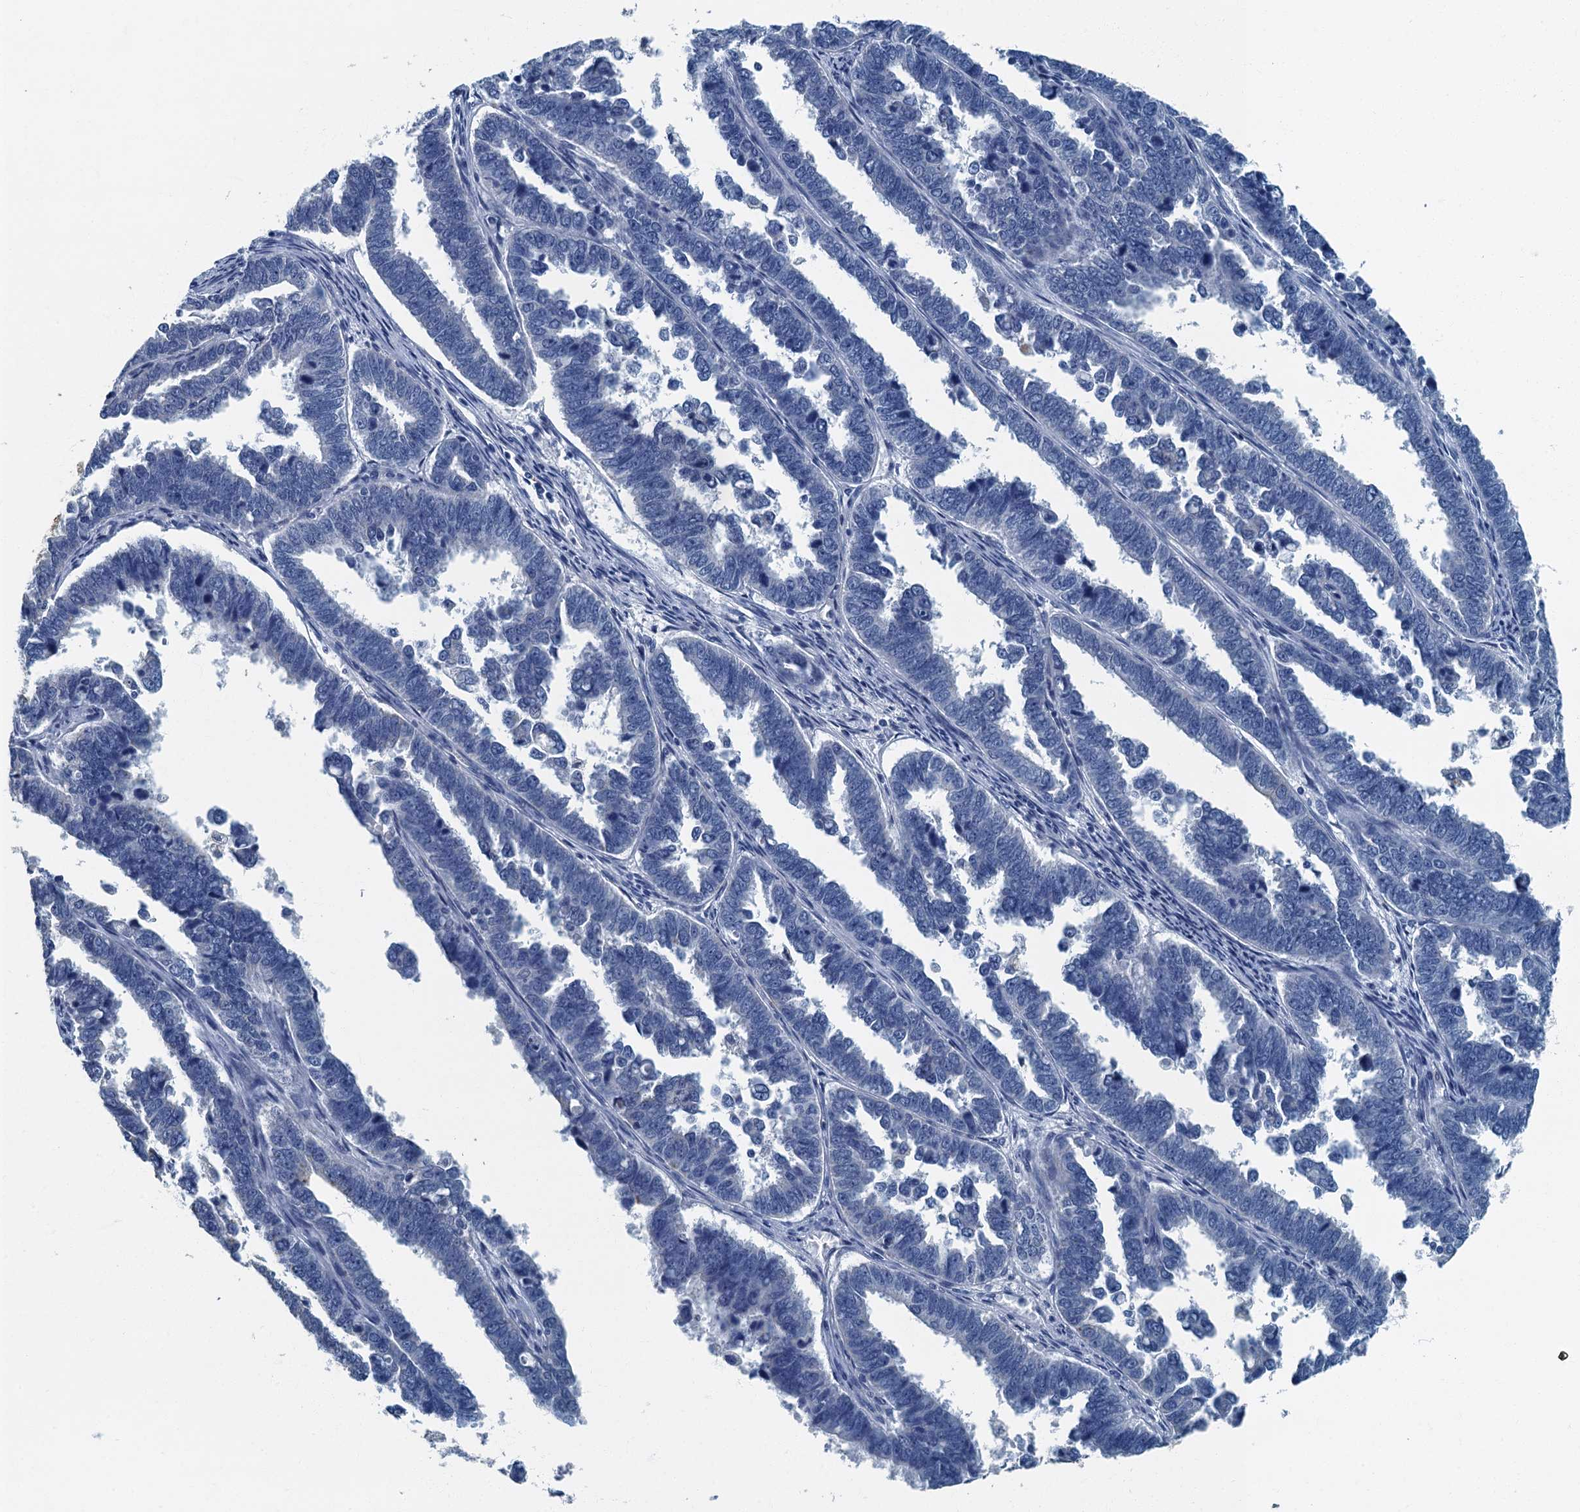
{"staining": {"intensity": "negative", "quantity": "none", "location": "none"}, "tissue": "endometrial cancer", "cell_type": "Tumor cells", "image_type": "cancer", "snomed": [{"axis": "morphology", "description": "Adenocarcinoma, NOS"}, {"axis": "topography", "description": "Endometrium"}], "caption": "A micrograph of human endometrial cancer is negative for staining in tumor cells. (Stains: DAB (3,3'-diaminobenzidine) immunohistochemistry (IHC) with hematoxylin counter stain, Microscopy: brightfield microscopy at high magnification).", "gene": "GADL1", "patient": {"sex": "female", "age": 75}}